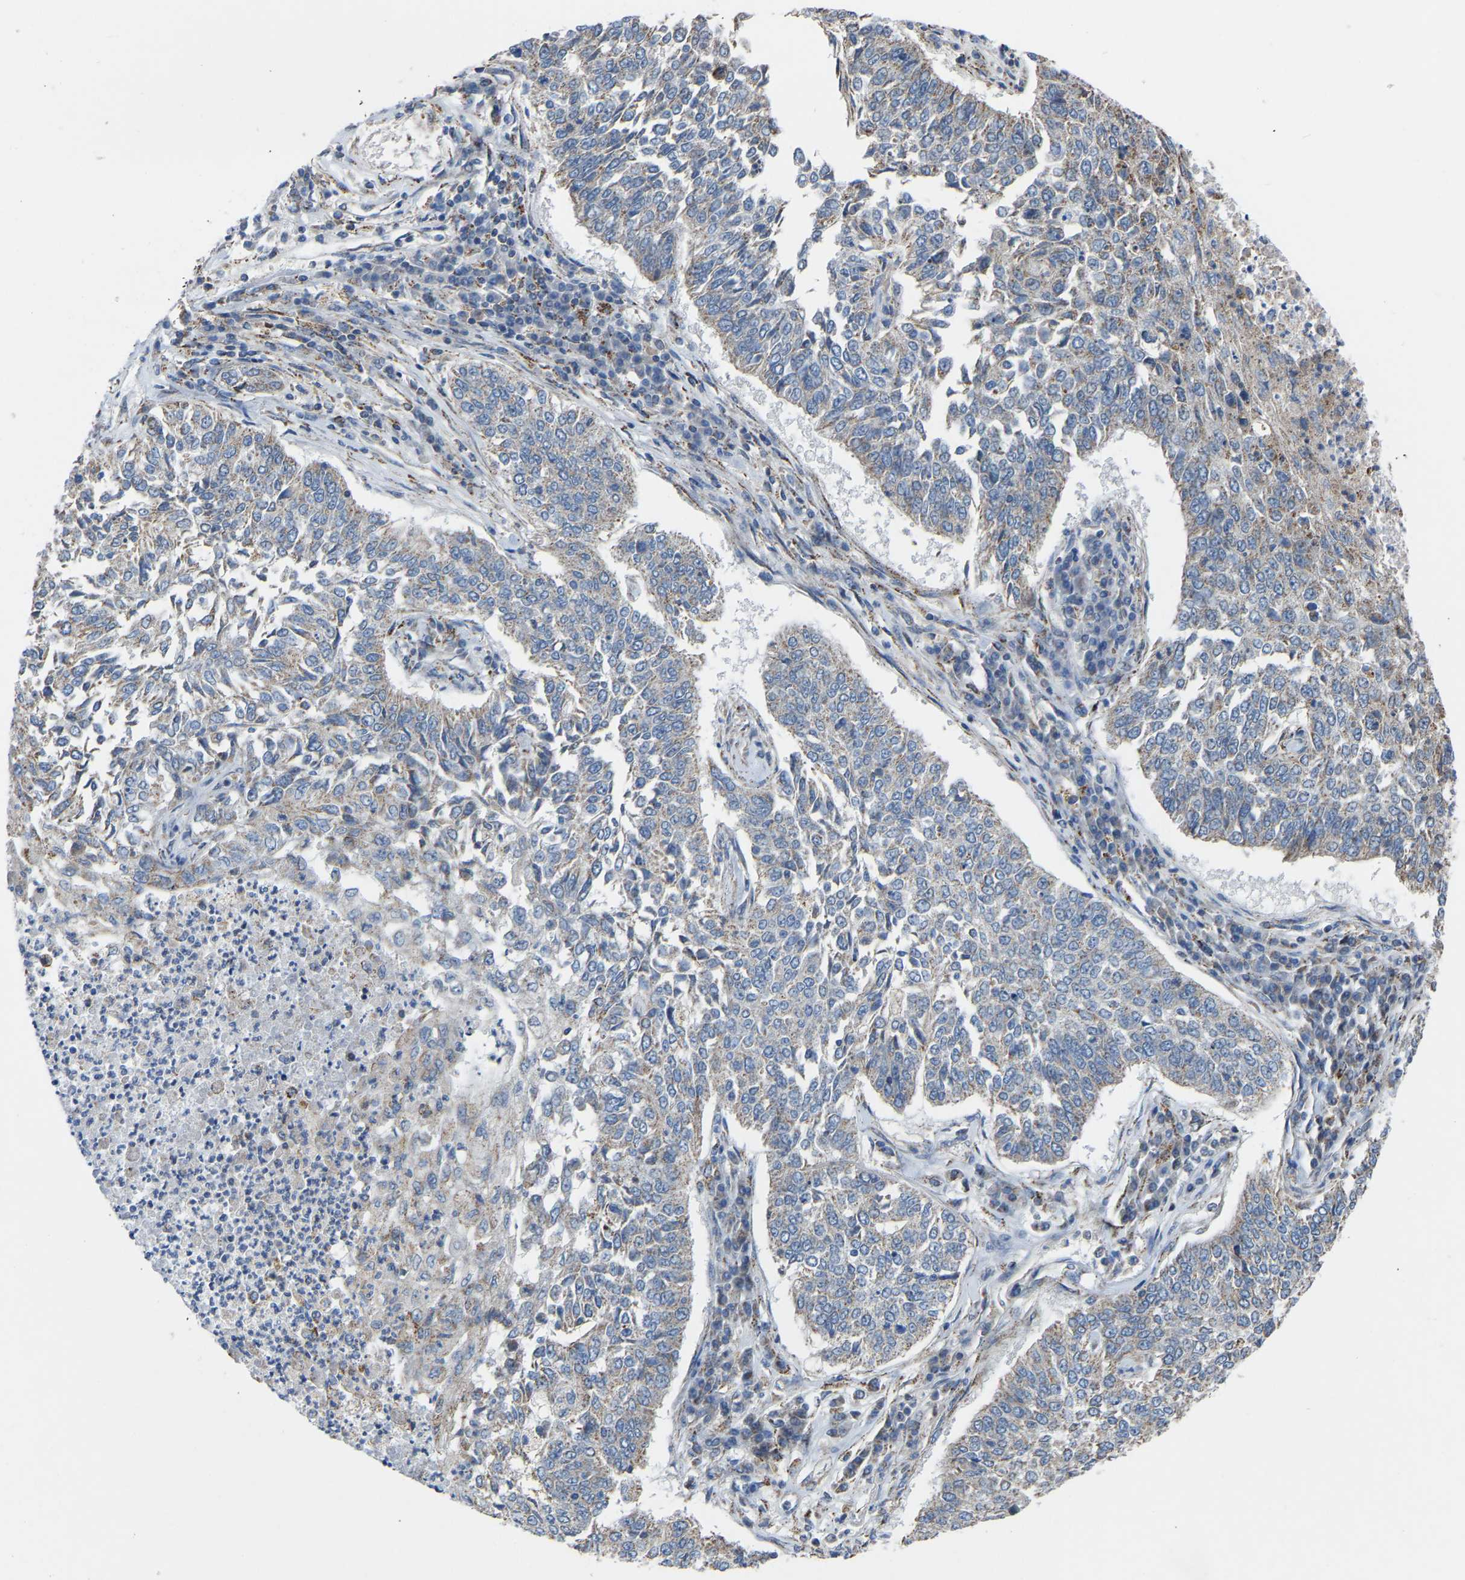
{"staining": {"intensity": "weak", "quantity": "<25%", "location": "cytoplasmic/membranous"}, "tissue": "lung cancer", "cell_type": "Tumor cells", "image_type": "cancer", "snomed": [{"axis": "morphology", "description": "Normal tissue, NOS"}, {"axis": "morphology", "description": "Squamous cell carcinoma, NOS"}, {"axis": "topography", "description": "Cartilage tissue"}, {"axis": "topography", "description": "Bronchus"}, {"axis": "topography", "description": "Lung"}], "caption": "Lung squamous cell carcinoma was stained to show a protein in brown. There is no significant positivity in tumor cells.", "gene": "BCL10", "patient": {"sex": "female", "age": 49}}